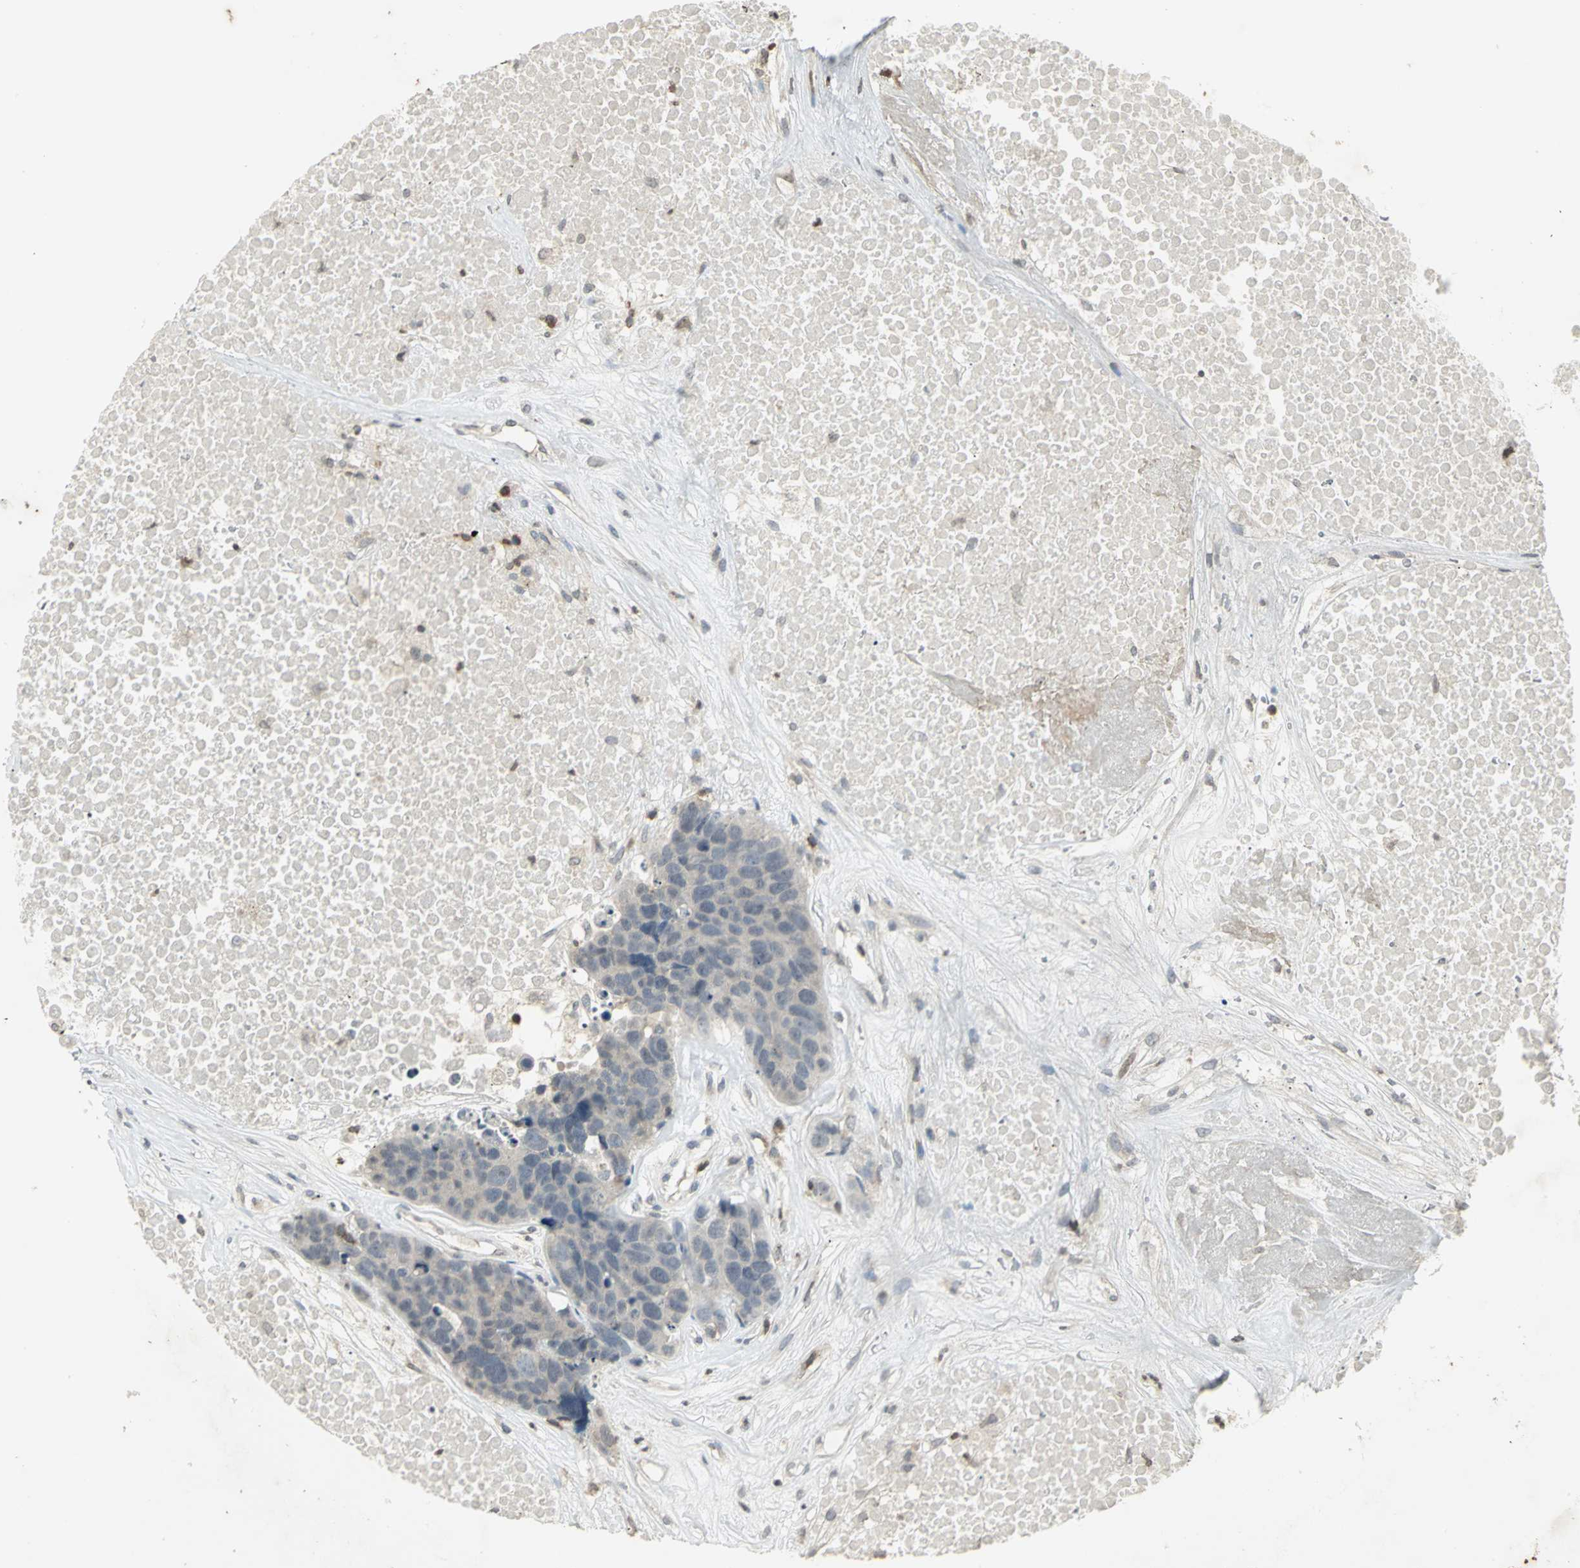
{"staining": {"intensity": "negative", "quantity": "none", "location": "none"}, "tissue": "carcinoid", "cell_type": "Tumor cells", "image_type": "cancer", "snomed": [{"axis": "morphology", "description": "Carcinoid, malignant, NOS"}, {"axis": "topography", "description": "Lung"}], "caption": "The immunohistochemistry image has no significant positivity in tumor cells of carcinoid tissue.", "gene": "IL16", "patient": {"sex": "male", "age": 60}}